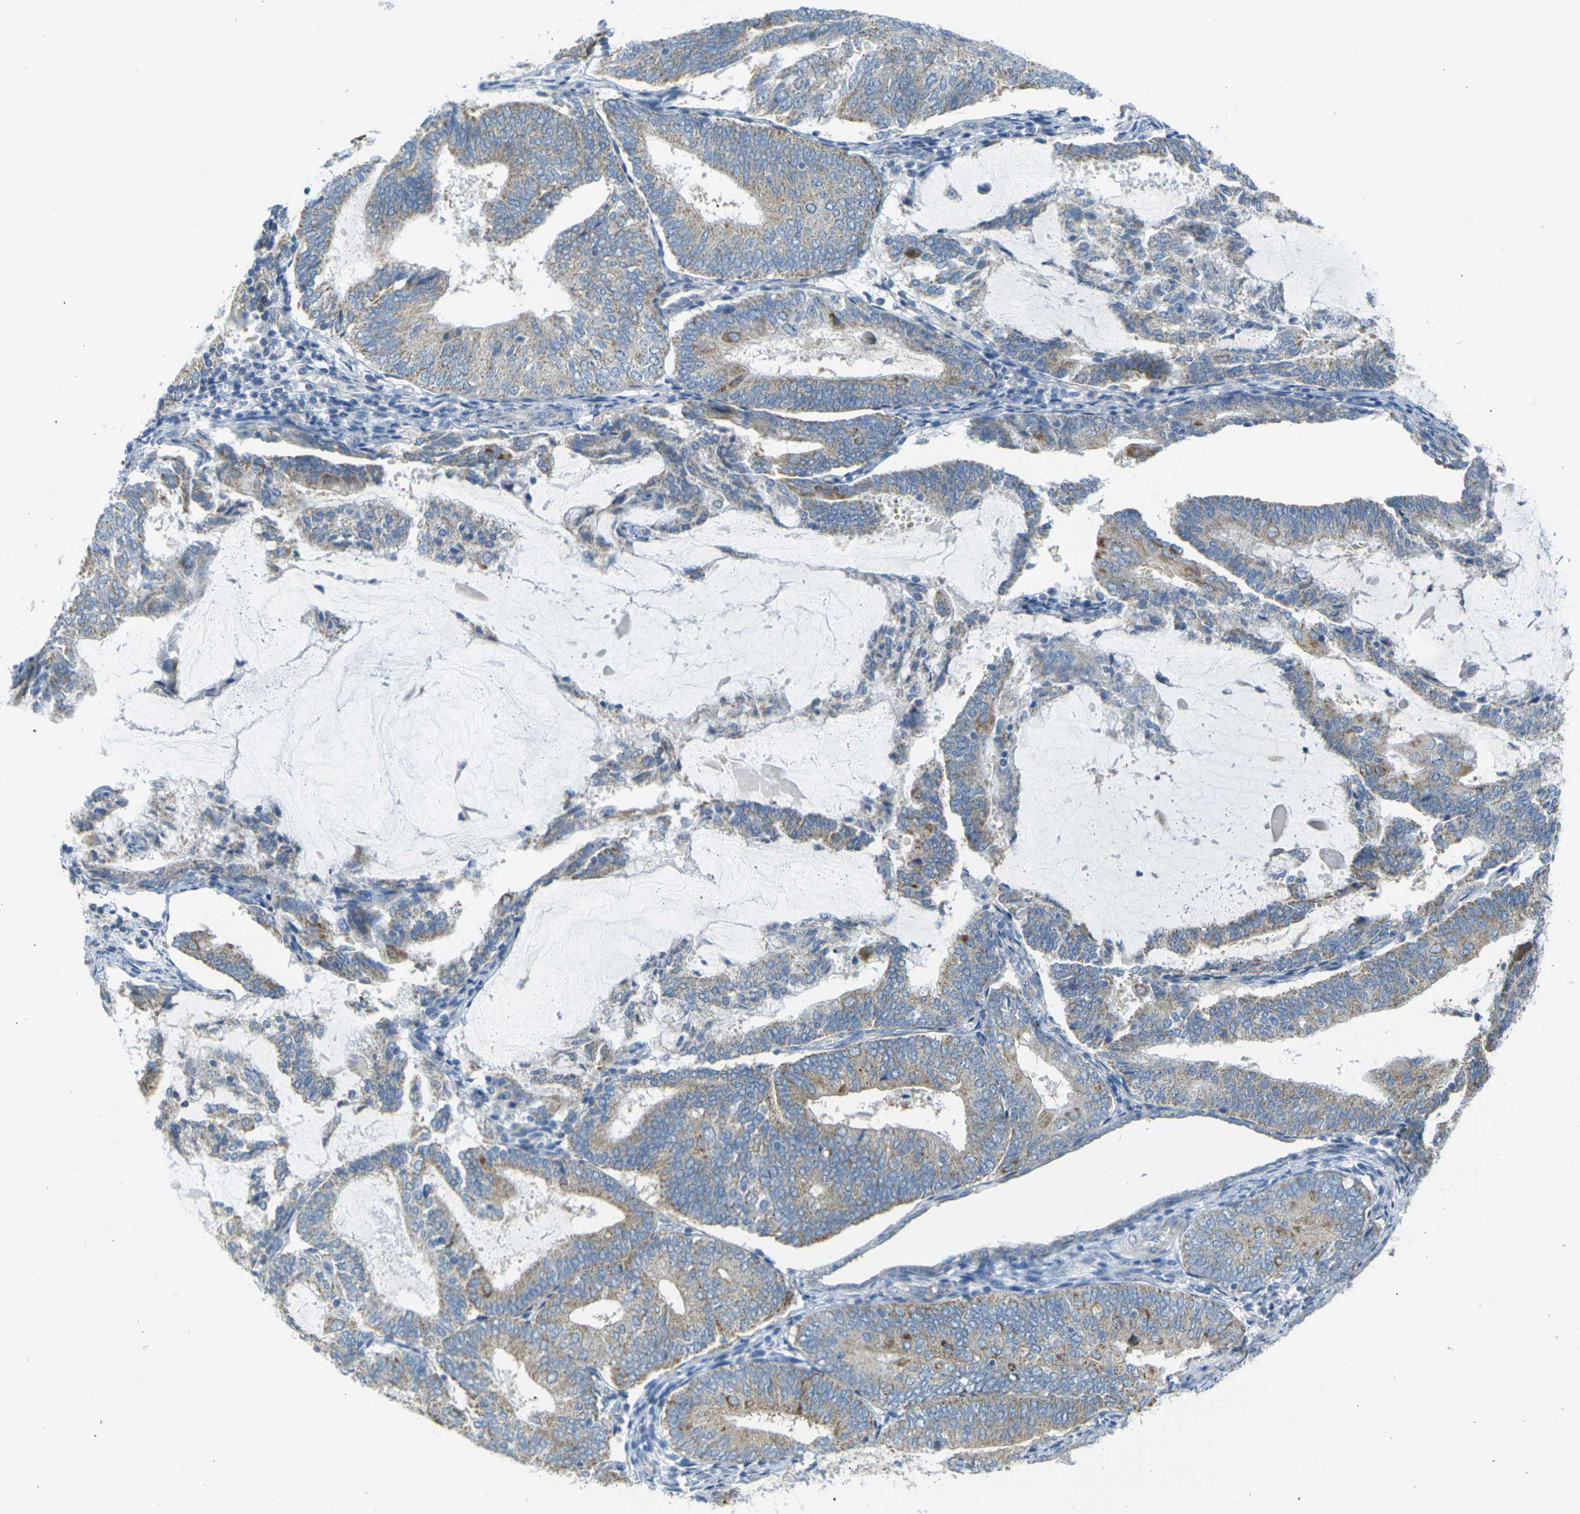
{"staining": {"intensity": "weak", "quantity": ">75%", "location": "cytoplasmic/membranous"}, "tissue": "endometrial cancer", "cell_type": "Tumor cells", "image_type": "cancer", "snomed": [{"axis": "morphology", "description": "Adenocarcinoma, NOS"}, {"axis": "topography", "description": "Endometrium"}], "caption": "Endometrial cancer (adenocarcinoma) was stained to show a protein in brown. There is low levels of weak cytoplasmic/membranous positivity in about >75% of tumor cells.", "gene": "PARD6B", "patient": {"sex": "female", "age": 81}}